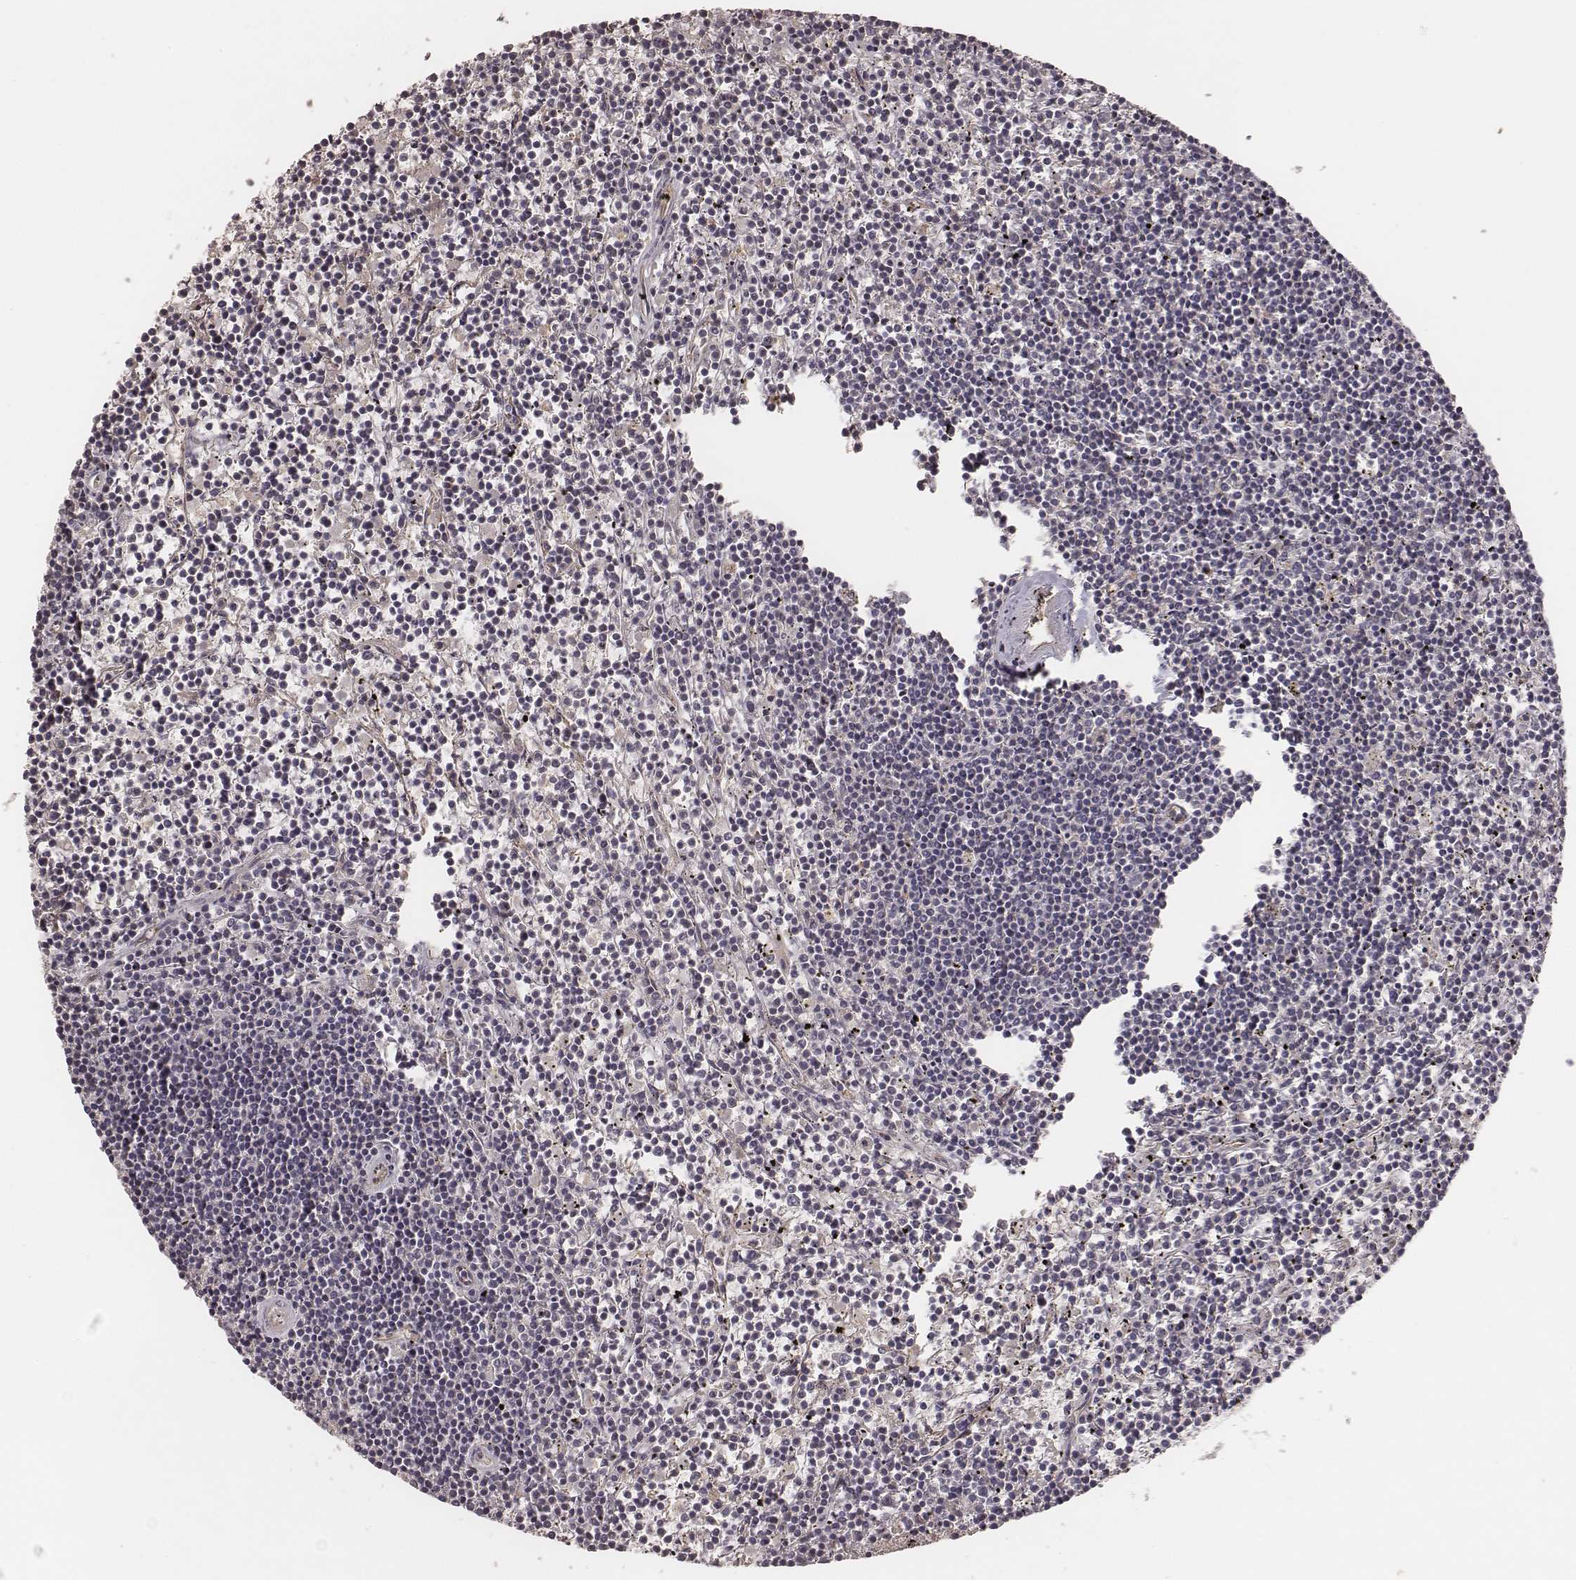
{"staining": {"intensity": "negative", "quantity": "none", "location": "none"}, "tissue": "lymphoma", "cell_type": "Tumor cells", "image_type": "cancer", "snomed": [{"axis": "morphology", "description": "Malignant lymphoma, non-Hodgkin's type, Low grade"}, {"axis": "topography", "description": "Spleen"}], "caption": "Human malignant lymphoma, non-Hodgkin's type (low-grade) stained for a protein using IHC reveals no expression in tumor cells.", "gene": "OTOGL", "patient": {"sex": "female", "age": 19}}